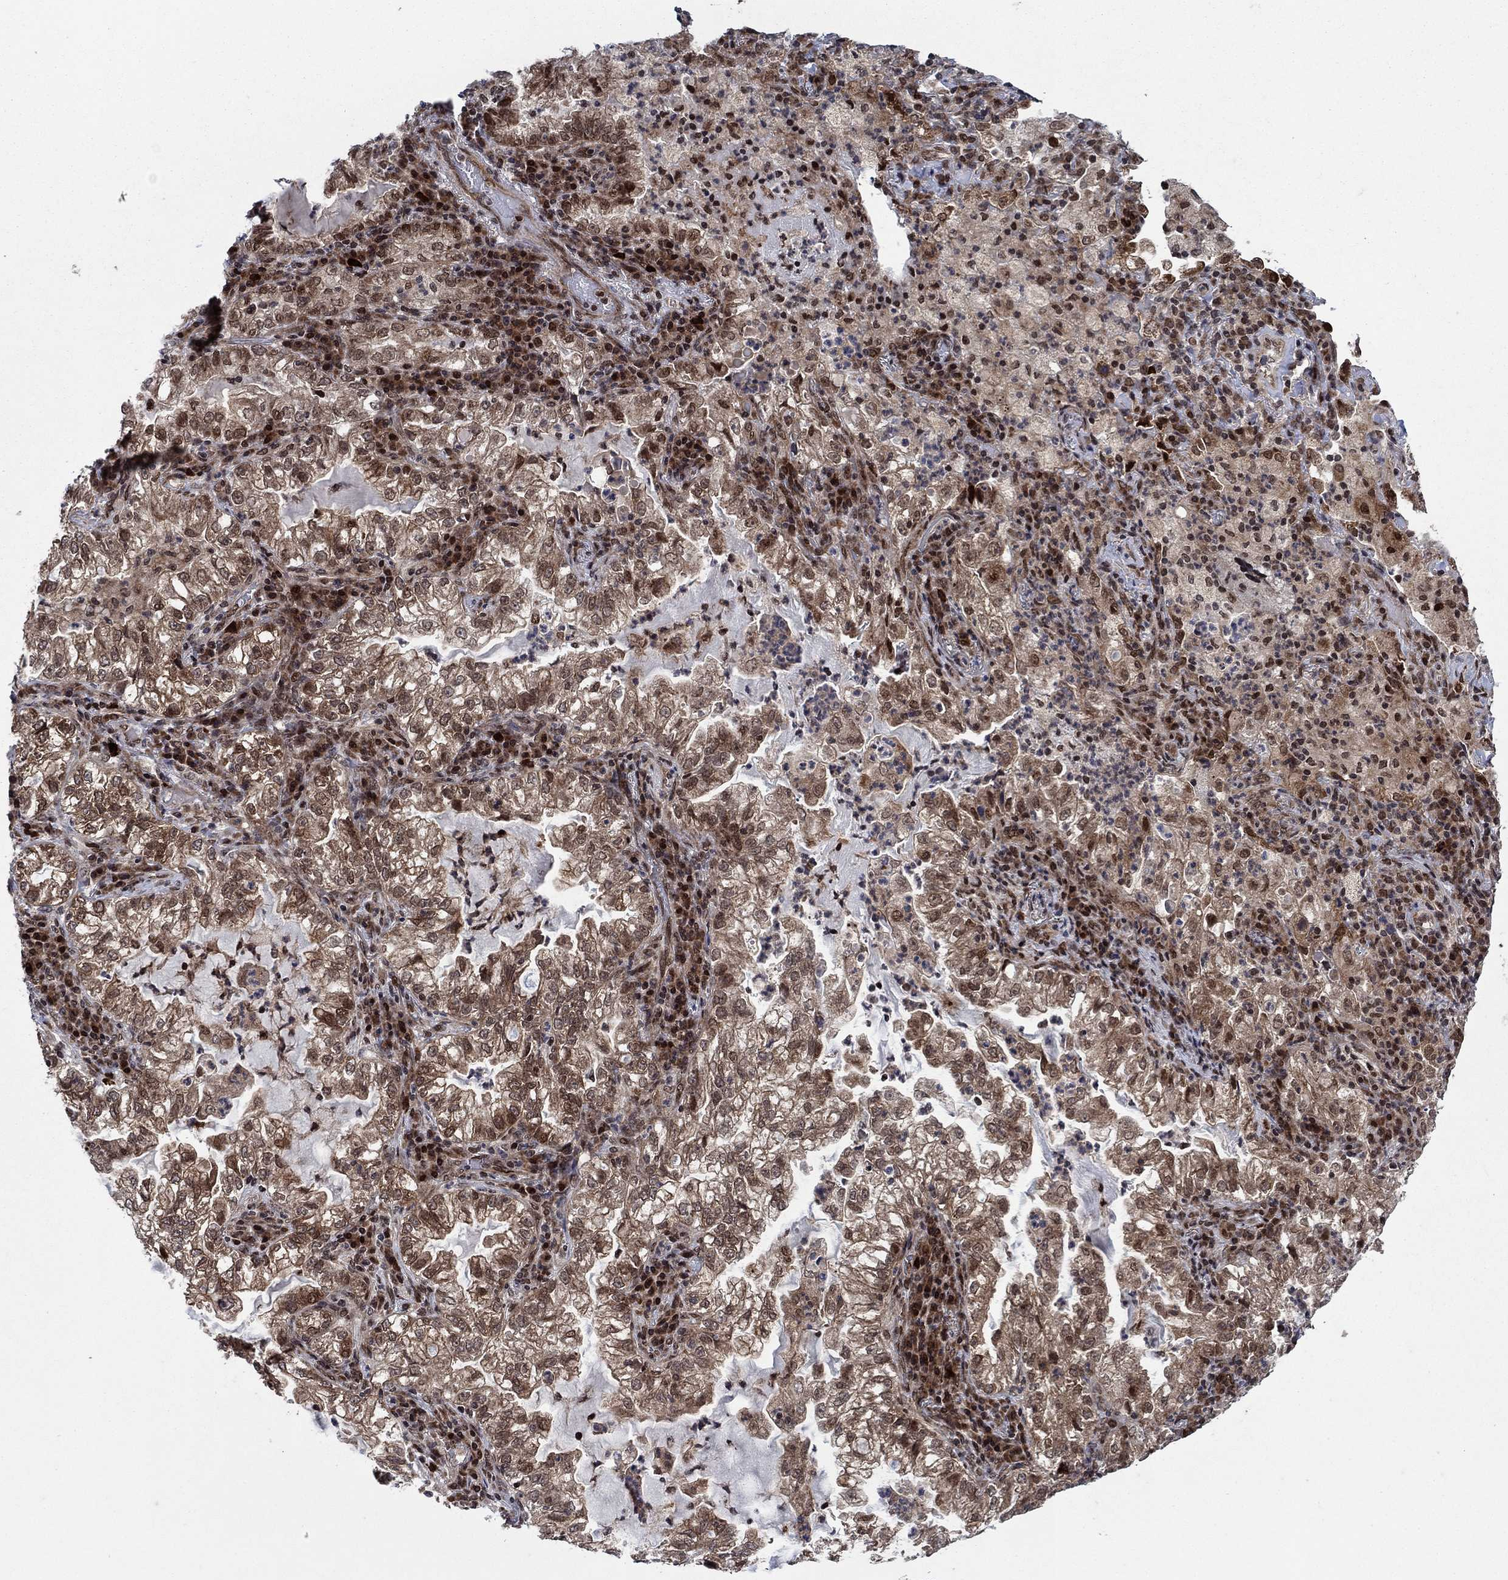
{"staining": {"intensity": "moderate", "quantity": "25%-75%", "location": "cytoplasmic/membranous,nuclear"}, "tissue": "lung cancer", "cell_type": "Tumor cells", "image_type": "cancer", "snomed": [{"axis": "morphology", "description": "Adenocarcinoma, NOS"}, {"axis": "topography", "description": "Lung"}], "caption": "Lung adenocarcinoma stained with a brown dye exhibits moderate cytoplasmic/membranous and nuclear positive positivity in about 25%-75% of tumor cells.", "gene": "PRICKLE4", "patient": {"sex": "female", "age": 73}}